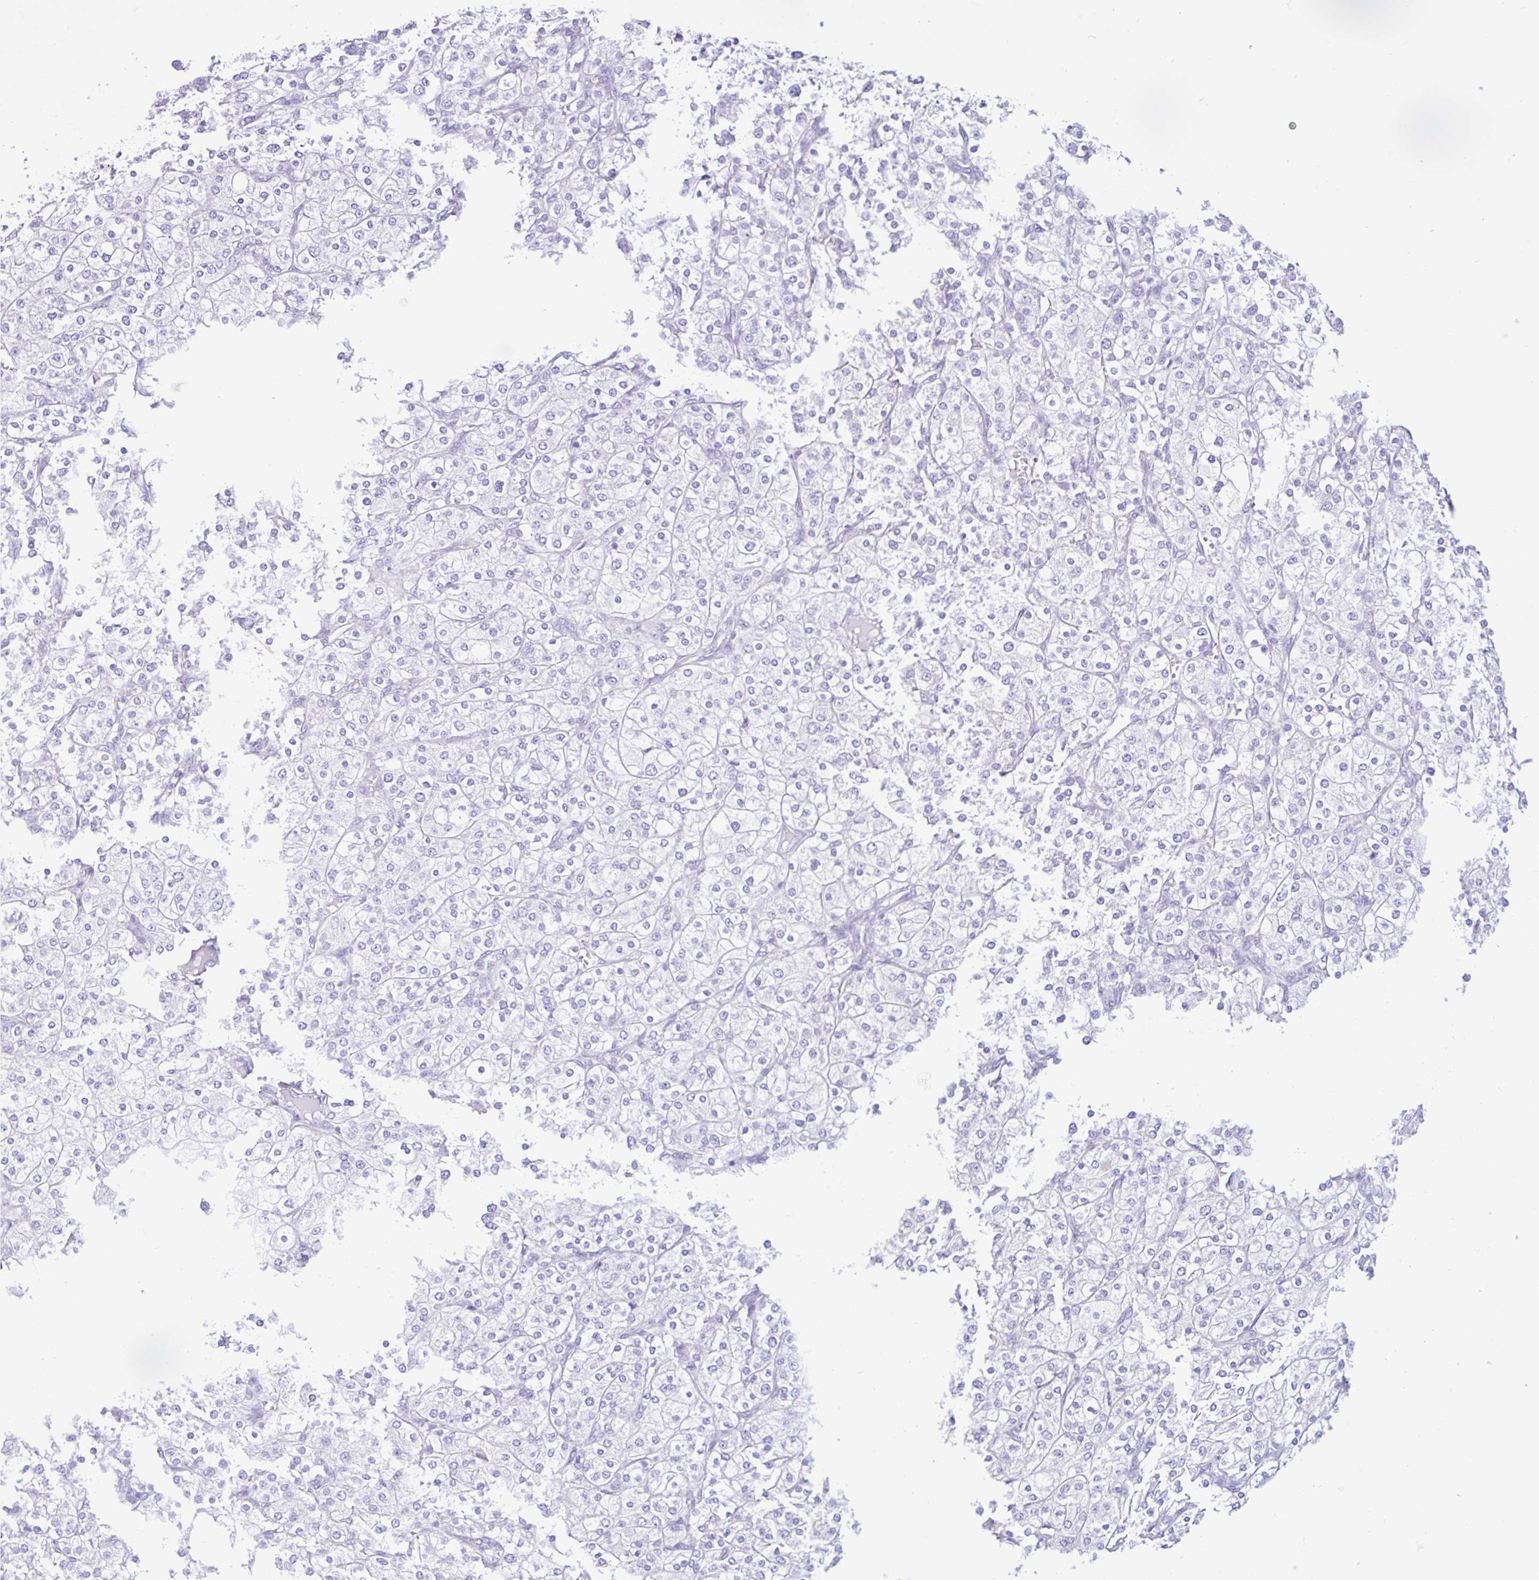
{"staining": {"intensity": "negative", "quantity": "none", "location": "none"}, "tissue": "renal cancer", "cell_type": "Tumor cells", "image_type": "cancer", "snomed": [{"axis": "morphology", "description": "Adenocarcinoma, NOS"}, {"axis": "topography", "description": "Kidney"}], "caption": "Immunohistochemical staining of renal cancer demonstrates no significant expression in tumor cells. (DAB (3,3'-diaminobenzidine) immunohistochemistry visualized using brightfield microscopy, high magnification).", "gene": "CYP19A1", "patient": {"sex": "male", "age": 80}}